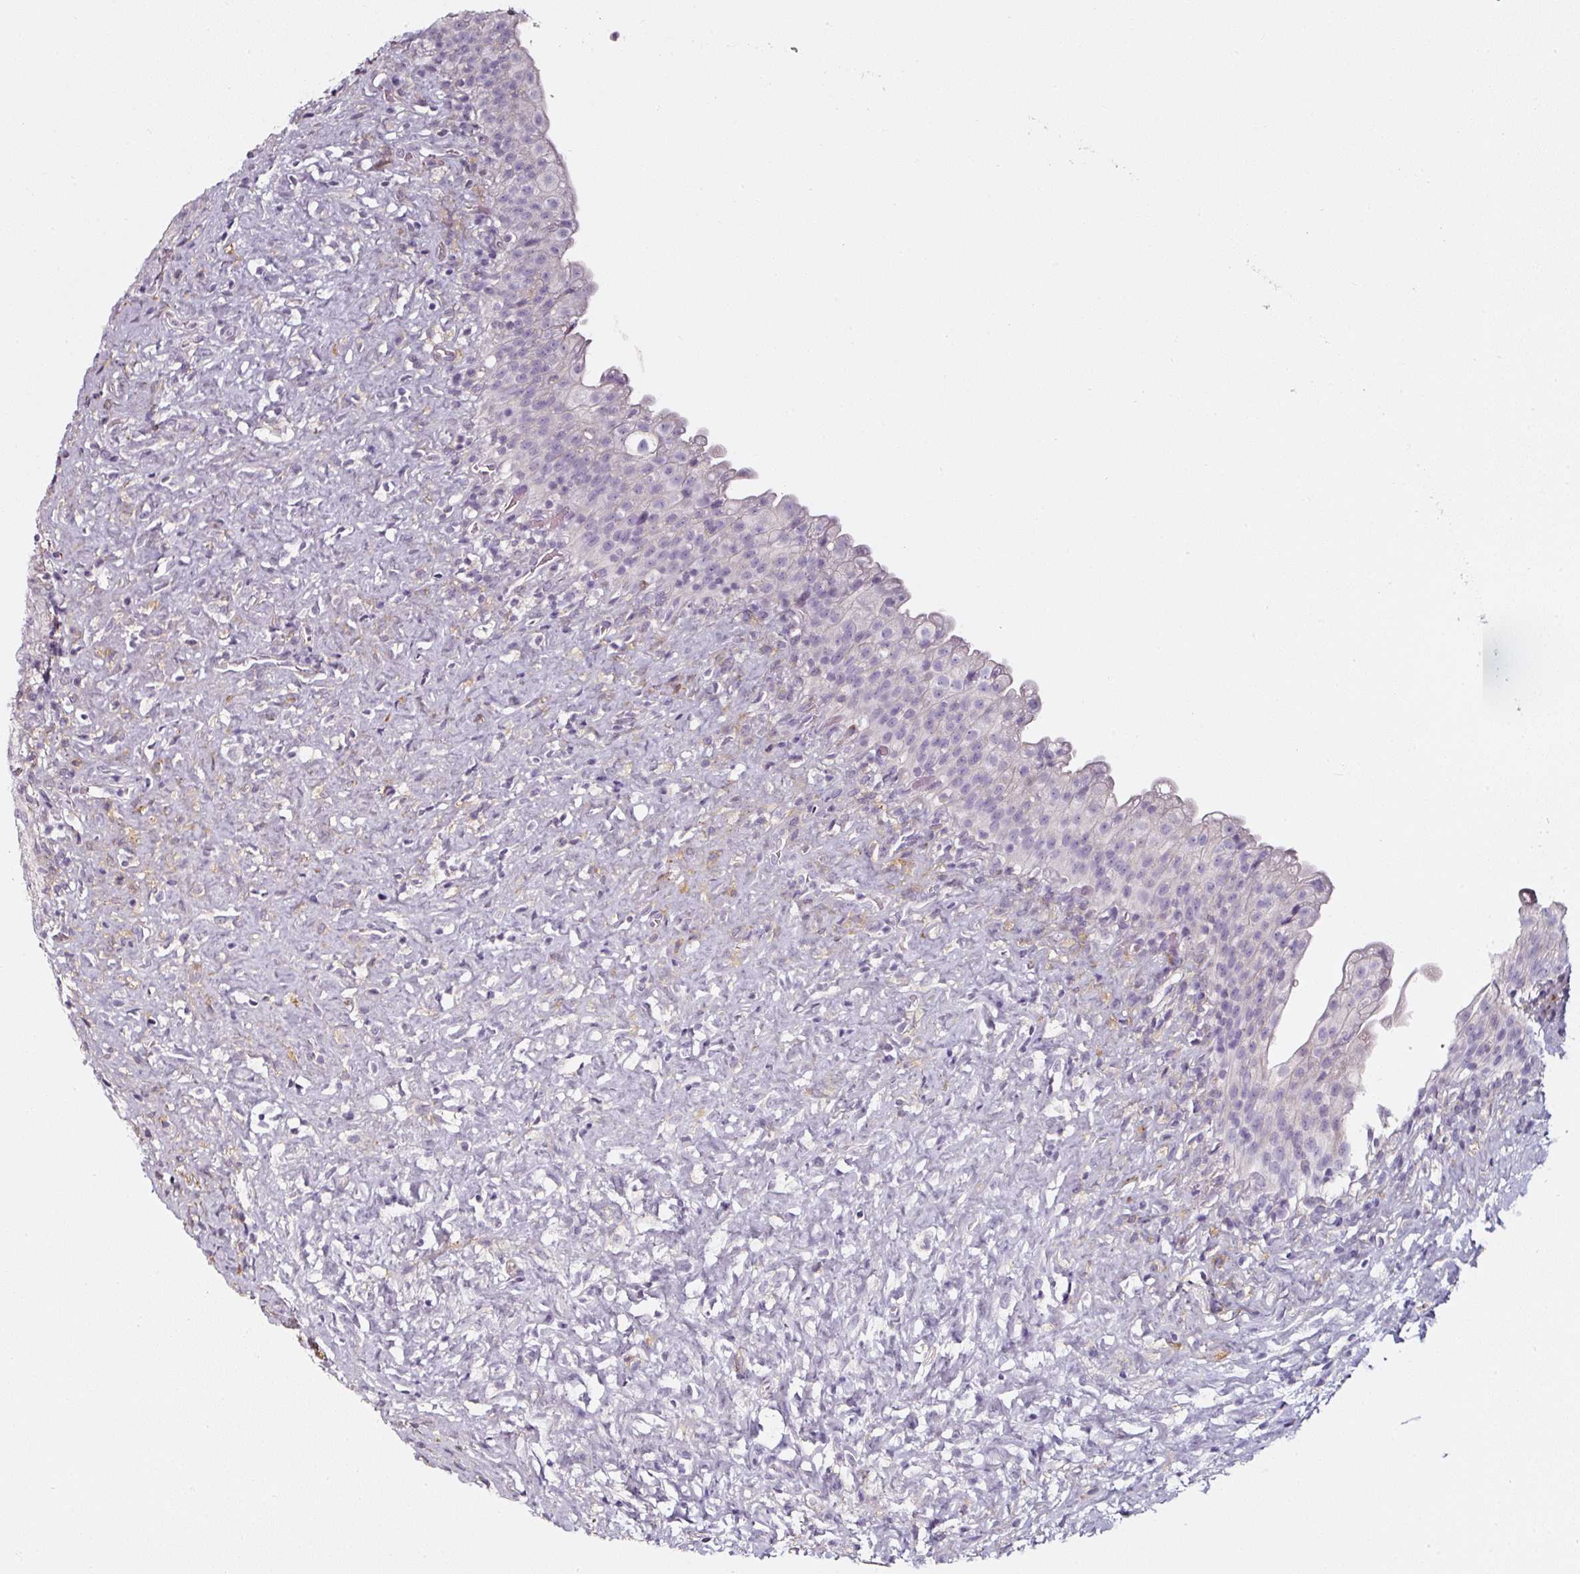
{"staining": {"intensity": "negative", "quantity": "none", "location": "none"}, "tissue": "urinary bladder", "cell_type": "Urothelial cells", "image_type": "normal", "snomed": [{"axis": "morphology", "description": "Normal tissue, NOS"}, {"axis": "topography", "description": "Urinary bladder"}], "caption": "The histopathology image reveals no staining of urothelial cells in unremarkable urinary bladder. (Brightfield microscopy of DAB immunohistochemistry (IHC) at high magnification).", "gene": "CAP2", "patient": {"sex": "female", "age": 27}}